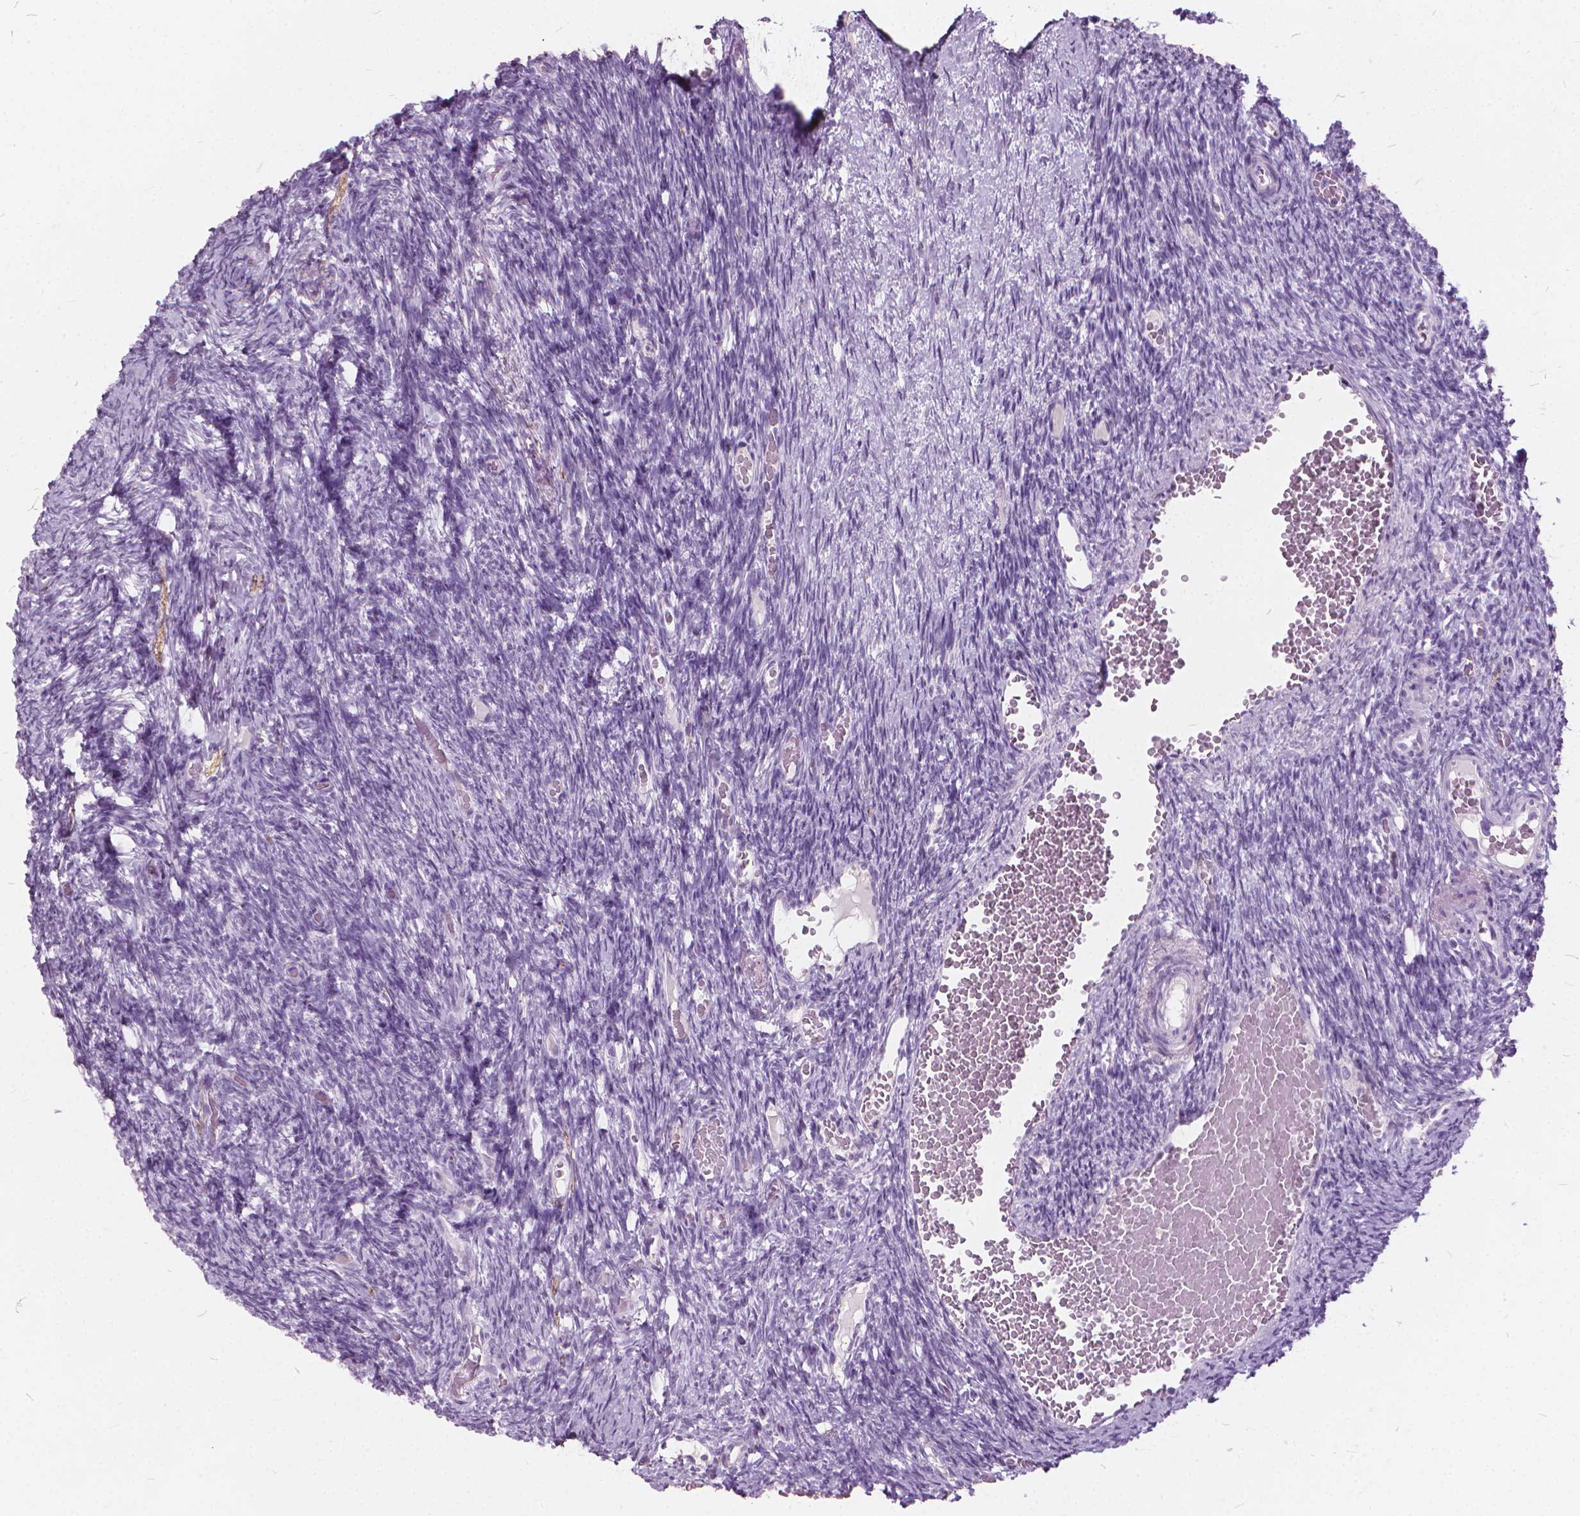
{"staining": {"intensity": "negative", "quantity": "none", "location": "none"}, "tissue": "ovary", "cell_type": "Follicle cells", "image_type": "normal", "snomed": [{"axis": "morphology", "description": "Normal tissue, NOS"}, {"axis": "topography", "description": "Ovary"}], "caption": "Protein analysis of benign ovary exhibits no significant positivity in follicle cells. The staining was performed using DAB (3,3'-diaminobenzidine) to visualize the protein expression in brown, while the nuclei were stained in blue with hematoxylin (Magnification: 20x).", "gene": "DNM1", "patient": {"sex": "female", "age": 39}}